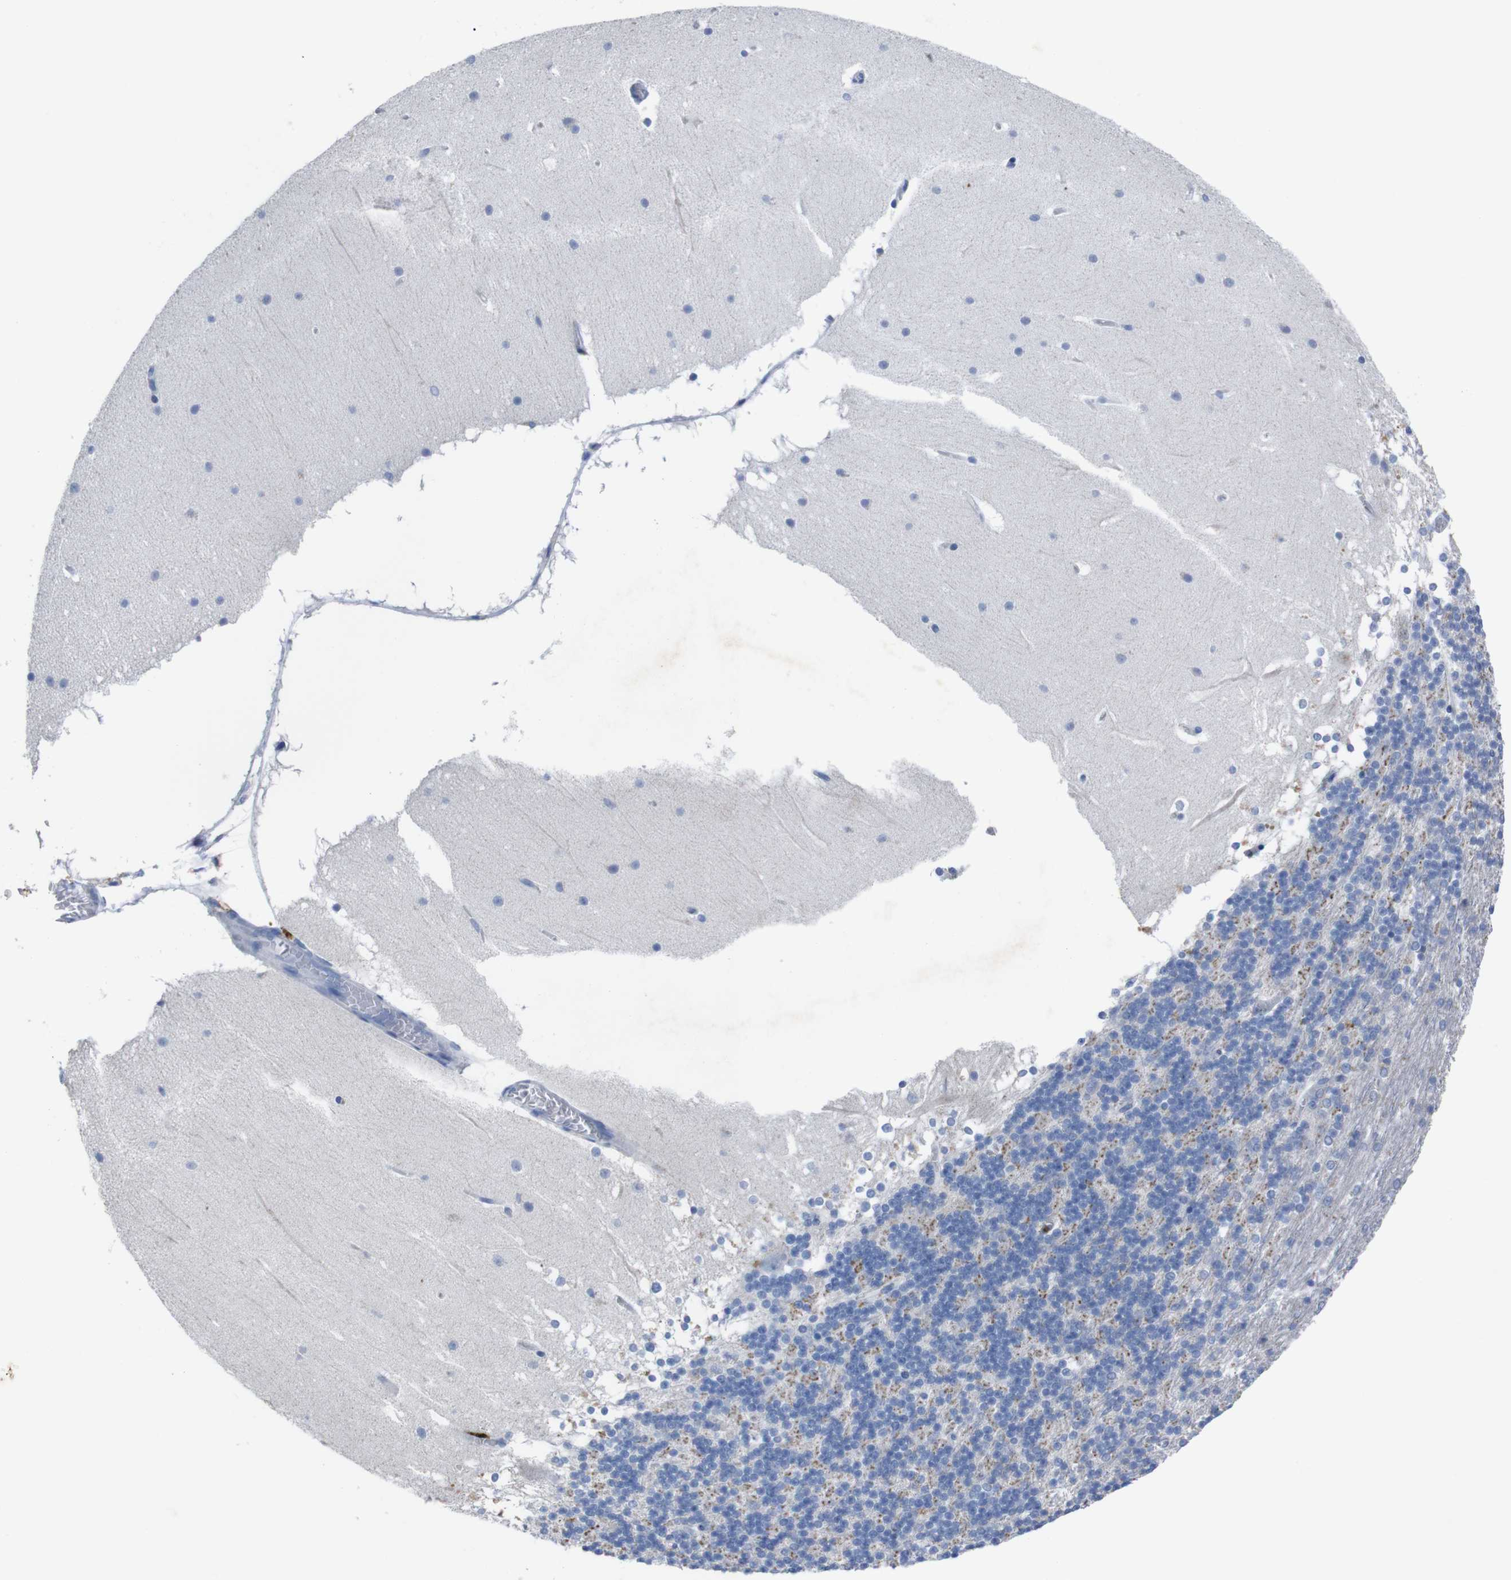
{"staining": {"intensity": "negative", "quantity": "none", "location": "none"}, "tissue": "cerebellum", "cell_type": "Cells in granular layer", "image_type": "normal", "snomed": [{"axis": "morphology", "description": "Normal tissue, NOS"}, {"axis": "topography", "description": "Cerebellum"}], "caption": "IHC micrograph of normal human cerebellum stained for a protein (brown), which reveals no expression in cells in granular layer. (DAB (3,3'-diaminobenzidine) immunohistochemistry with hematoxylin counter stain).", "gene": "GJB2", "patient": {"sex": "female", "age": 19}}